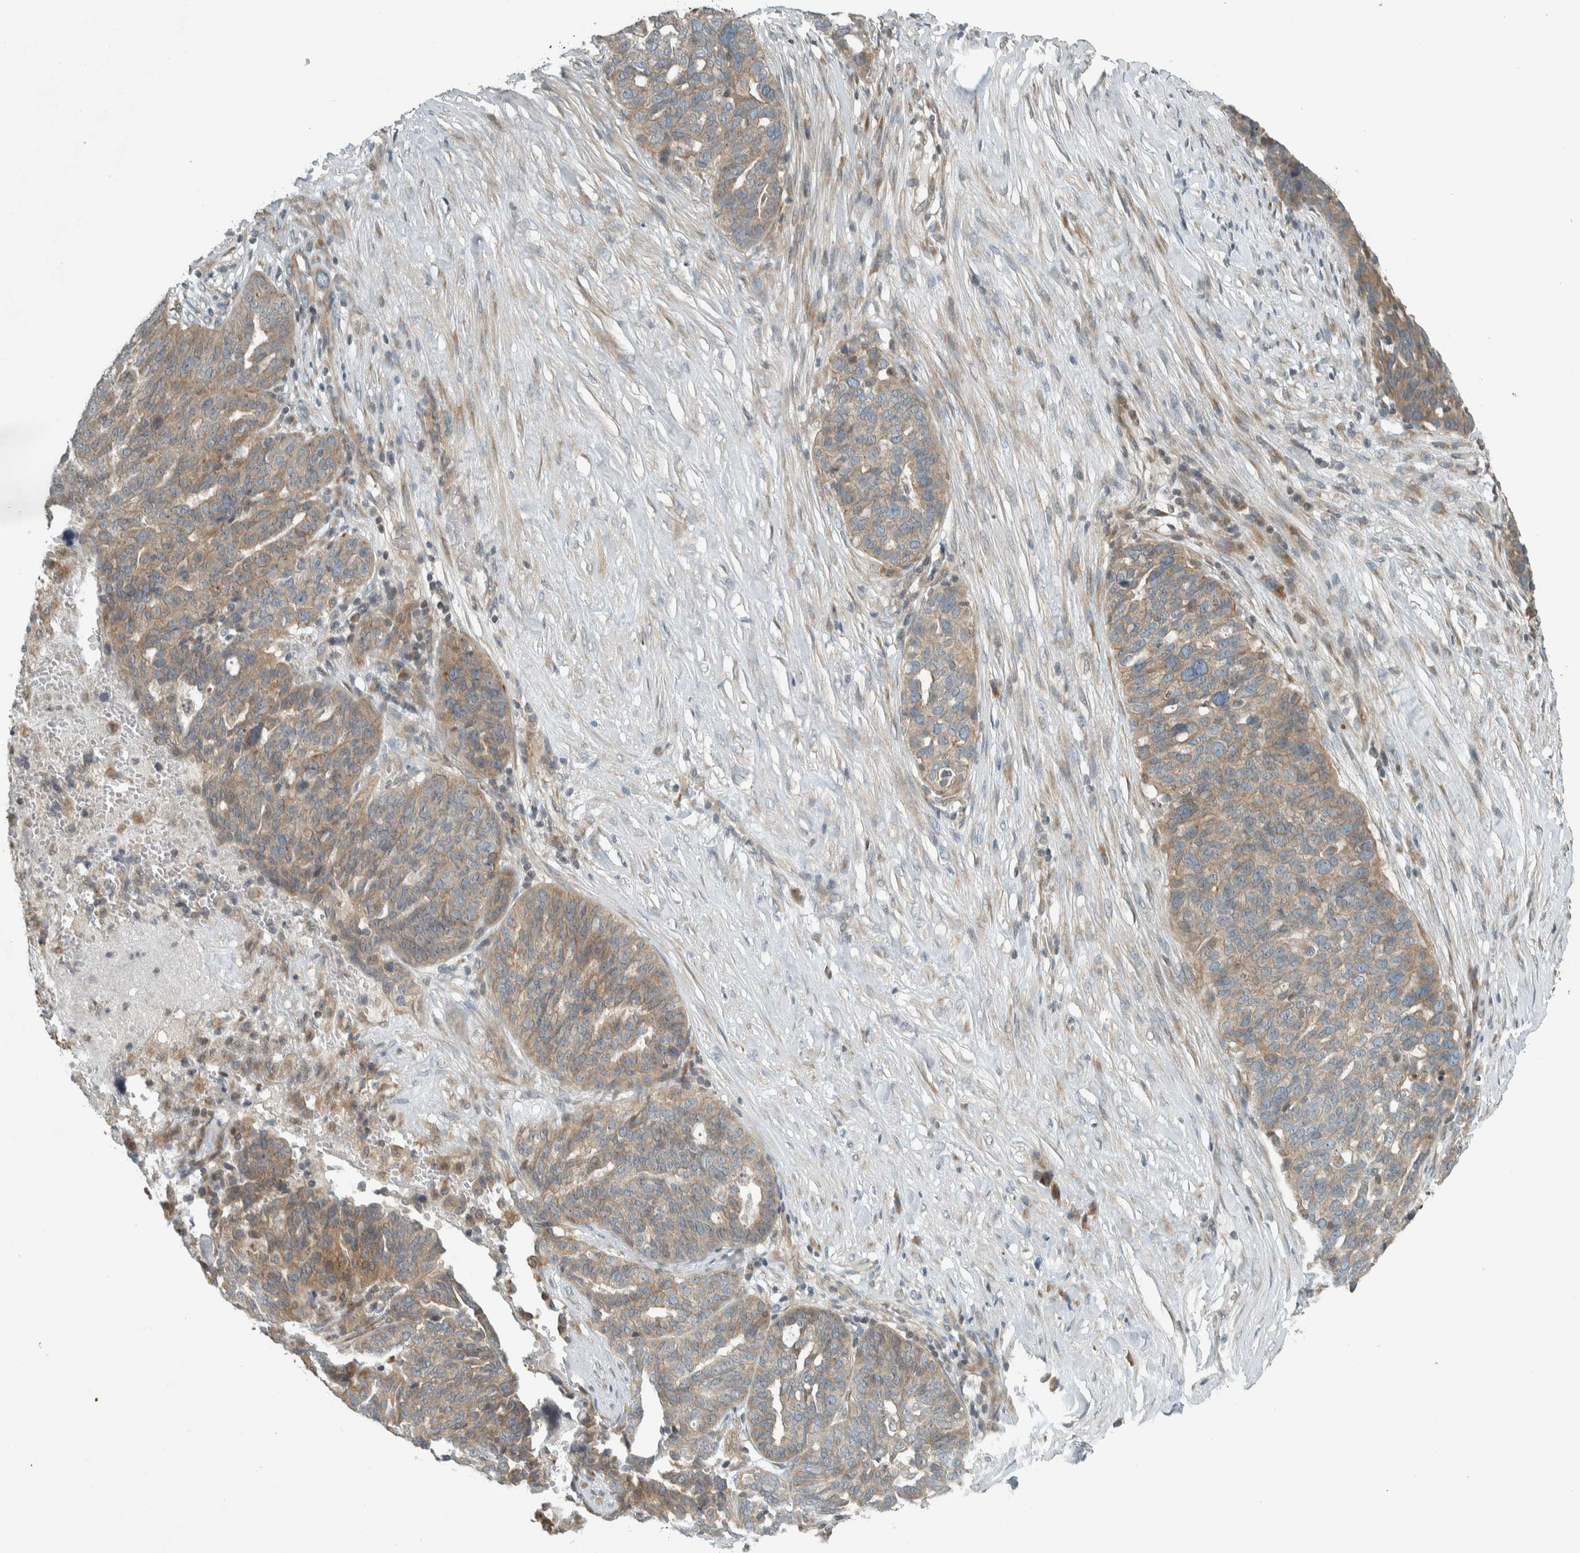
{"staining": {"intensity": "weak", "quantity": ">75%", "location": "cytoplasmic/membranous"}, "tissue": "ovarian cancer", "cell_type": "Tumor cells", "image_type": "cancer", "snomed": [{"axis": "morphology", "description": "Cystadenocarcinoma, serous, NOS"}, {"axis": "topography", "description": "Ovary"}], "caption": "Weak cytoplasmic/membranous staining for a protein is appreciated in approximately >75% of tumor cells of serous cystadenocarcinoma (ovarian) using immunohistochemistry (IHC).", "gene": "SEL1L", "patient": {"sex": "female", "age": 59}}